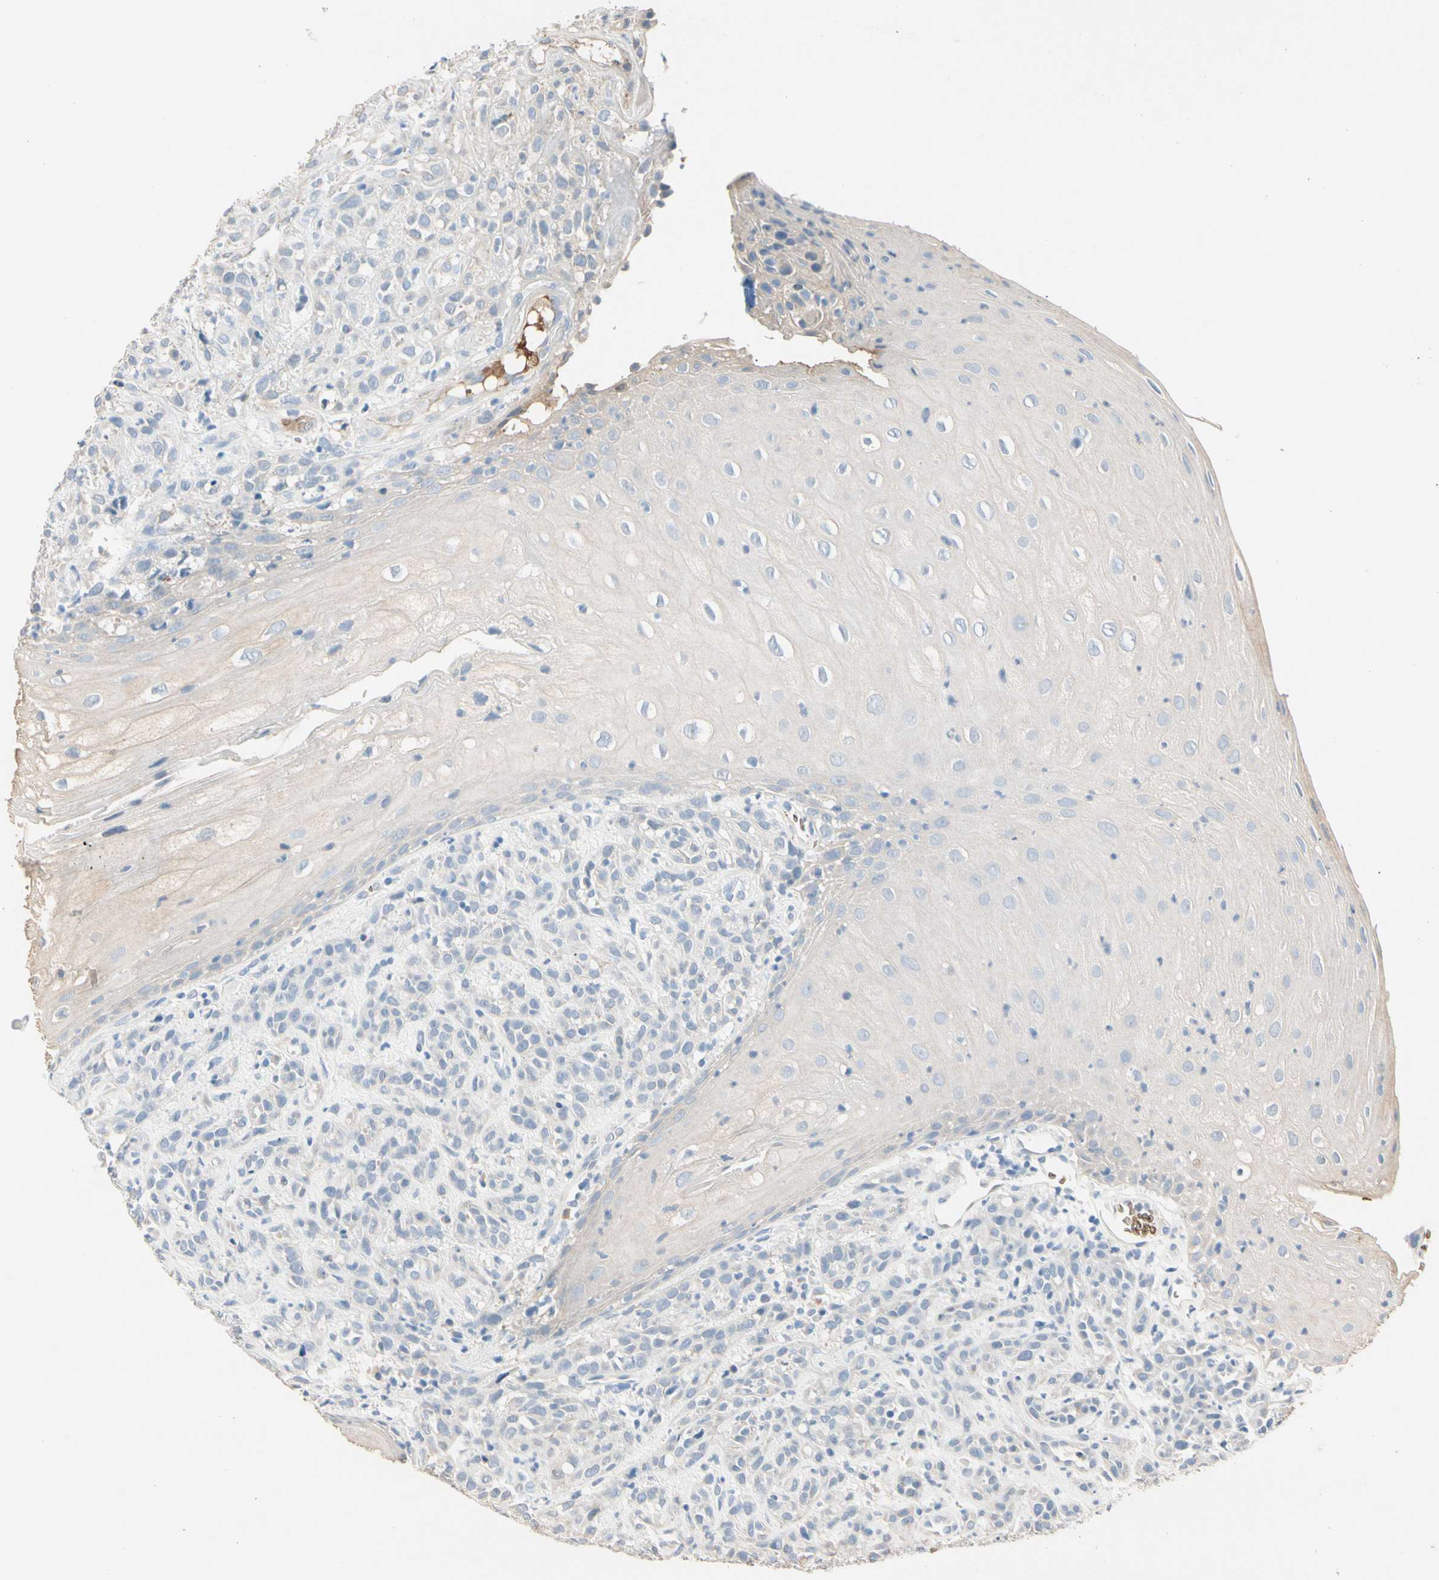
{"staining": {"intensity": "negative", "quantity": "none", "location": "none"}, "tissue": "head and neck cancer", "cell_type": "Tumor cells", "image_type": "cancer", "snomed": [{"axis": "morphology", "description": "Normal tissue, NOS"}, {"axis": "morphology", "description": "Squamous cell carcinoma, NOS"}, {"axis": "topography", "description": "Cartilage tissue"}, {"axis": "topography", "description": "Head-Neck"}], "caption": "The micrograph shows no significant positivity in tumor cells of head and neck squamous cell carcinoma. (DAB (3,3'-diaminobenzidine) IHC with hematoxylin counter stain).", "gene": "CA1", "patient": {"sex": "male", "age": 62}}